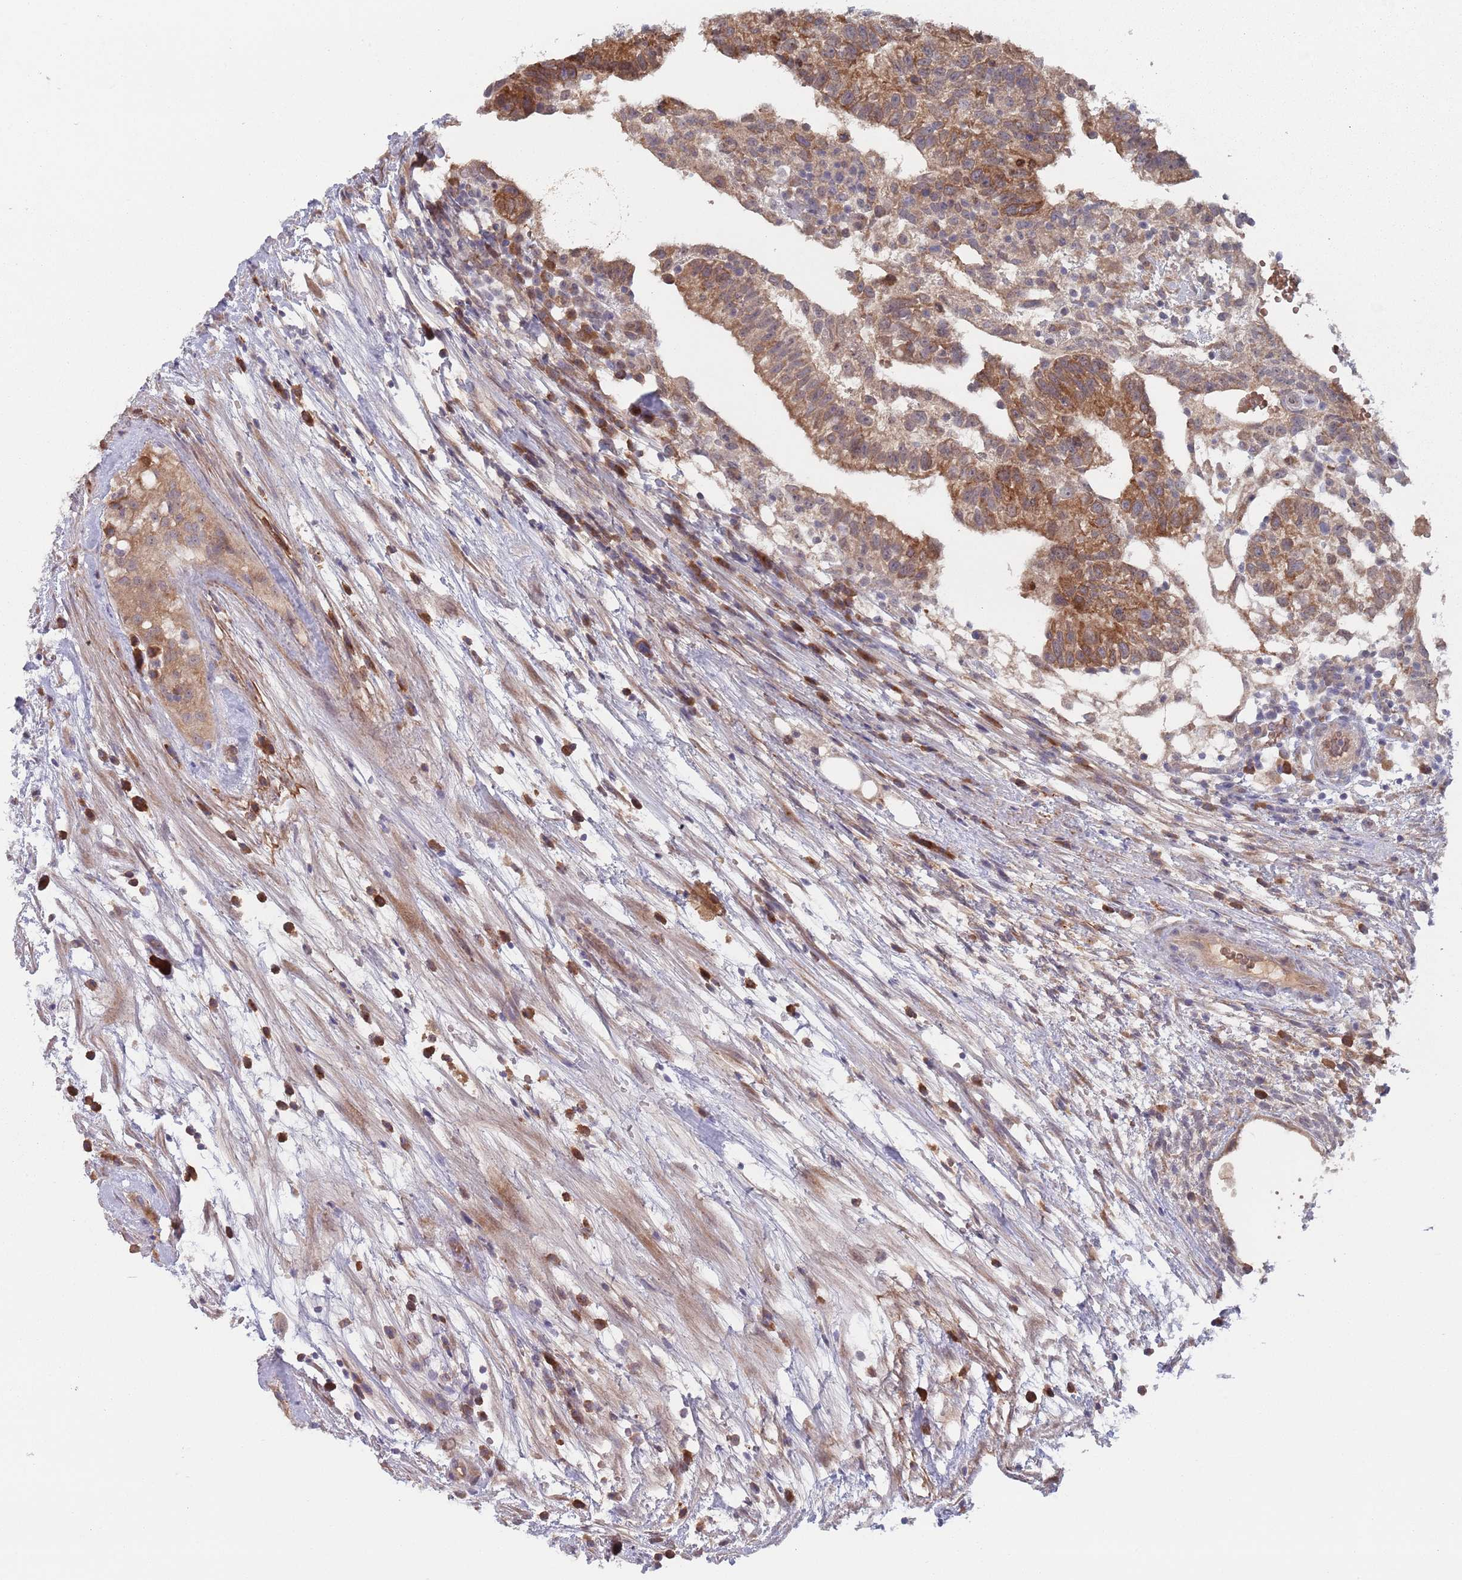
{"staining": {"intensity": "moderate", "quantity": ">75%", "location": "cytoplasmic/membranous"}, "tissue": "testis cancer", "cell_type": "Tumor cells", "image_type": "cancer", "snomed": [{"axis": "morphology", "description": "Normal tissue, NOS"}, {"axis": "morphology", "description": "Carcinoma, Embryonal, NOS"}, {"axis": "topography", "description": "Testis"}], "caption": "Tumor cells display moderate cytoplasmic/membranous staining in approximately >75% of cells in testis cancer (embryonal carcinoma).", "gene": "ZNF140", "patient": {"sex": "male", "age": 32}}